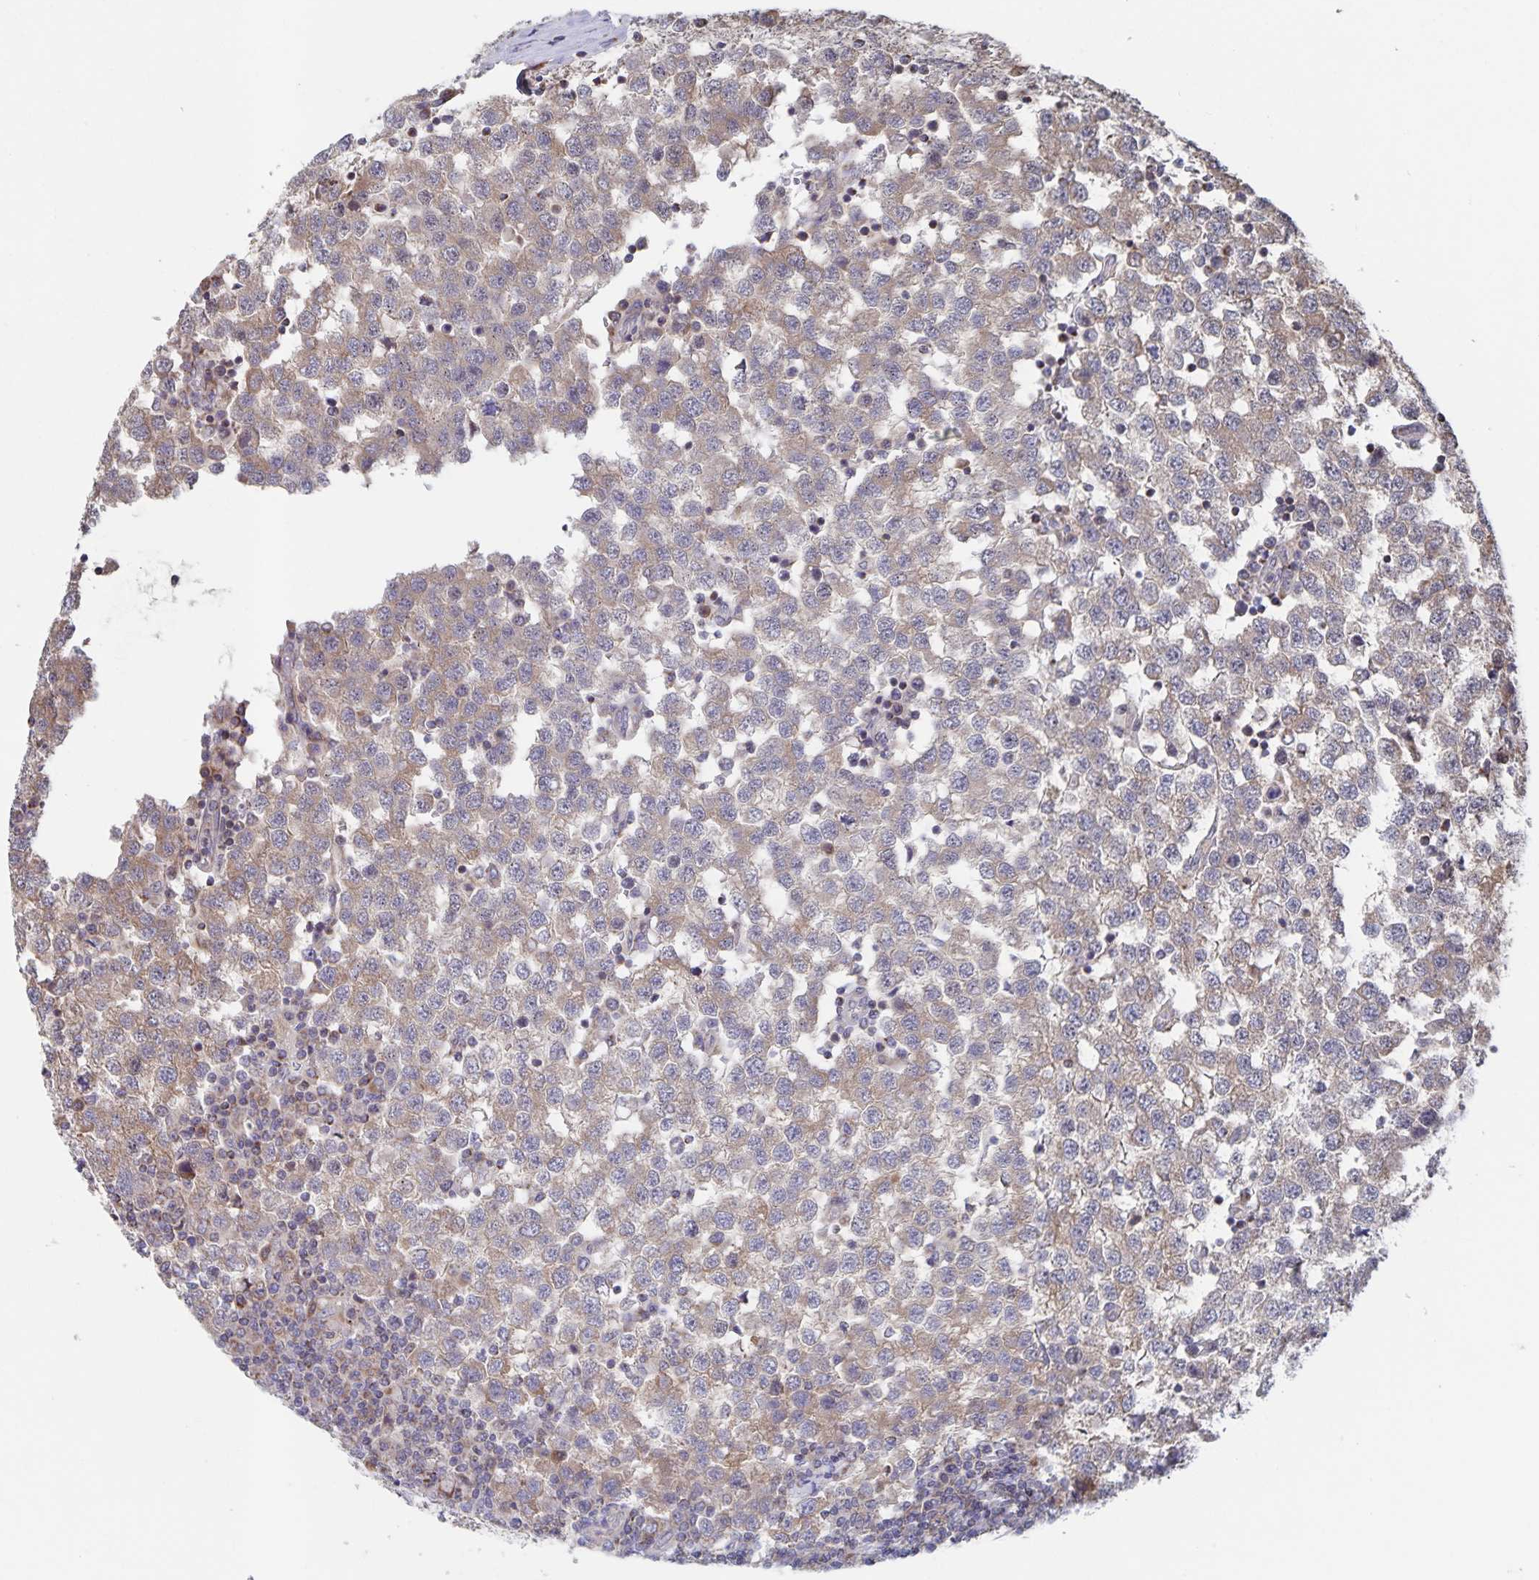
{"staining": {"intensity": "weak", "quantity": ">75%", "location": "cytoplasmic/membranous"}, "tissue": "testis cancer", "cell_type": "Tumor cells", "image_type": "cancer", "snomed": [{"axis": "morphology", "description": "Seminoma, NOS"}, {"axis": "topography", "description": "Testis"}], "caption": "Protein expression analysis of testis seminoma shows weak cytoplasmic/membranous expression in approximately >75% of tumor cells. Immunohistochemistry (ihc) stains the protein of interest in brown and the nuclei are stained blue.", "gene": "ACACA", "patient": {"sex": "male", "age": 34}}